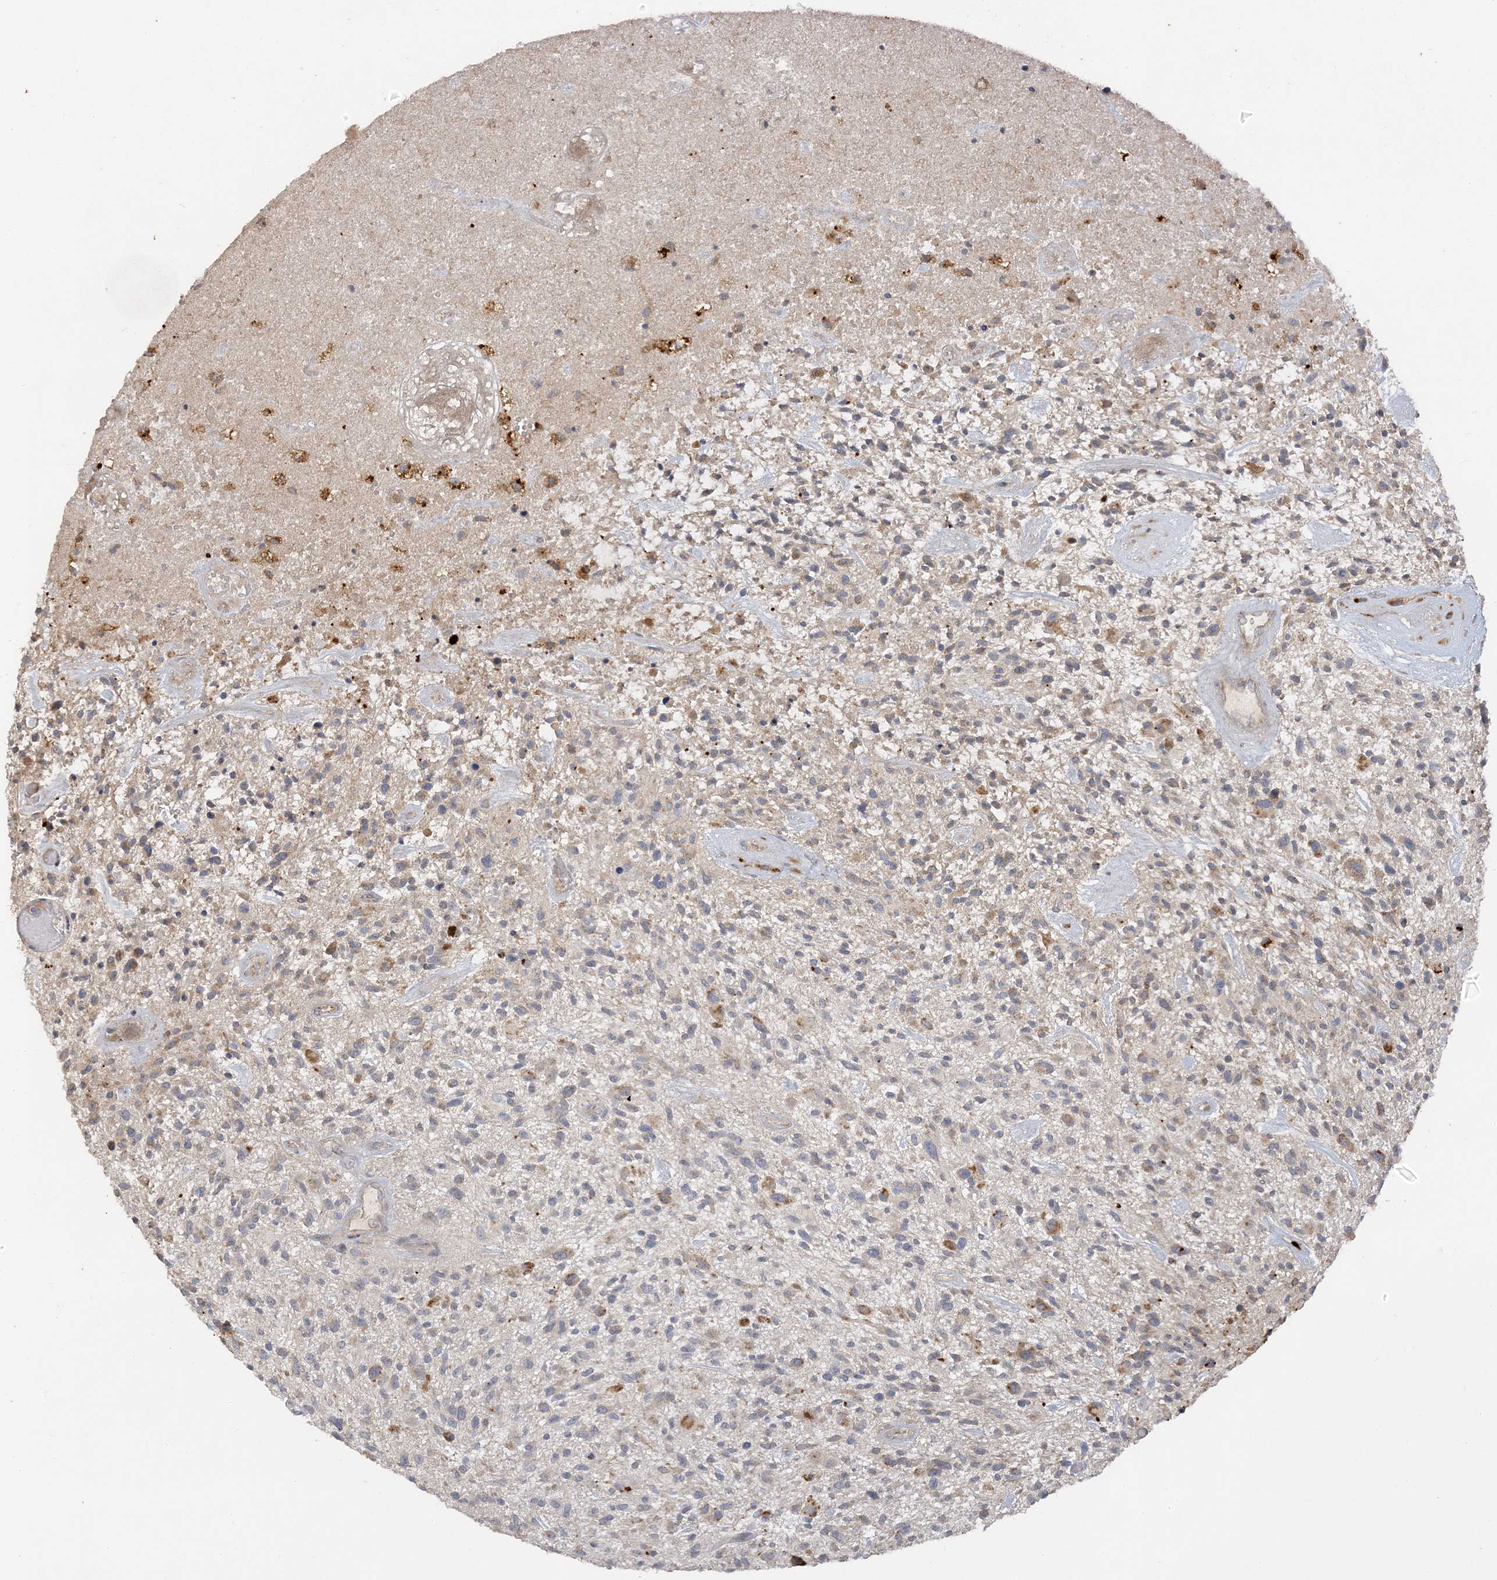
{"staining": {"intensity": "moderate", "quantity": "<25%", "location": "cytoplasmic/membranous"}, "tissue": "glioma", "cell_type": "Tumor cells", "image_type": "cancer", "snomed": [{"axis": "morphology", "description": "Glioma, malignant, High grade"}, {"axis": "topography", "description": "Brain"}], "caption": "Immunohistochemistry histopathology image of human malignant glioma (high-grade) stained for a protein (brown), which exhibits low levels of moderate cytoplasmic/membranous staining in approximately <25% of tumor cells.", "gene": "LTN1", "patient": {"sex": "male", "age": 47}}